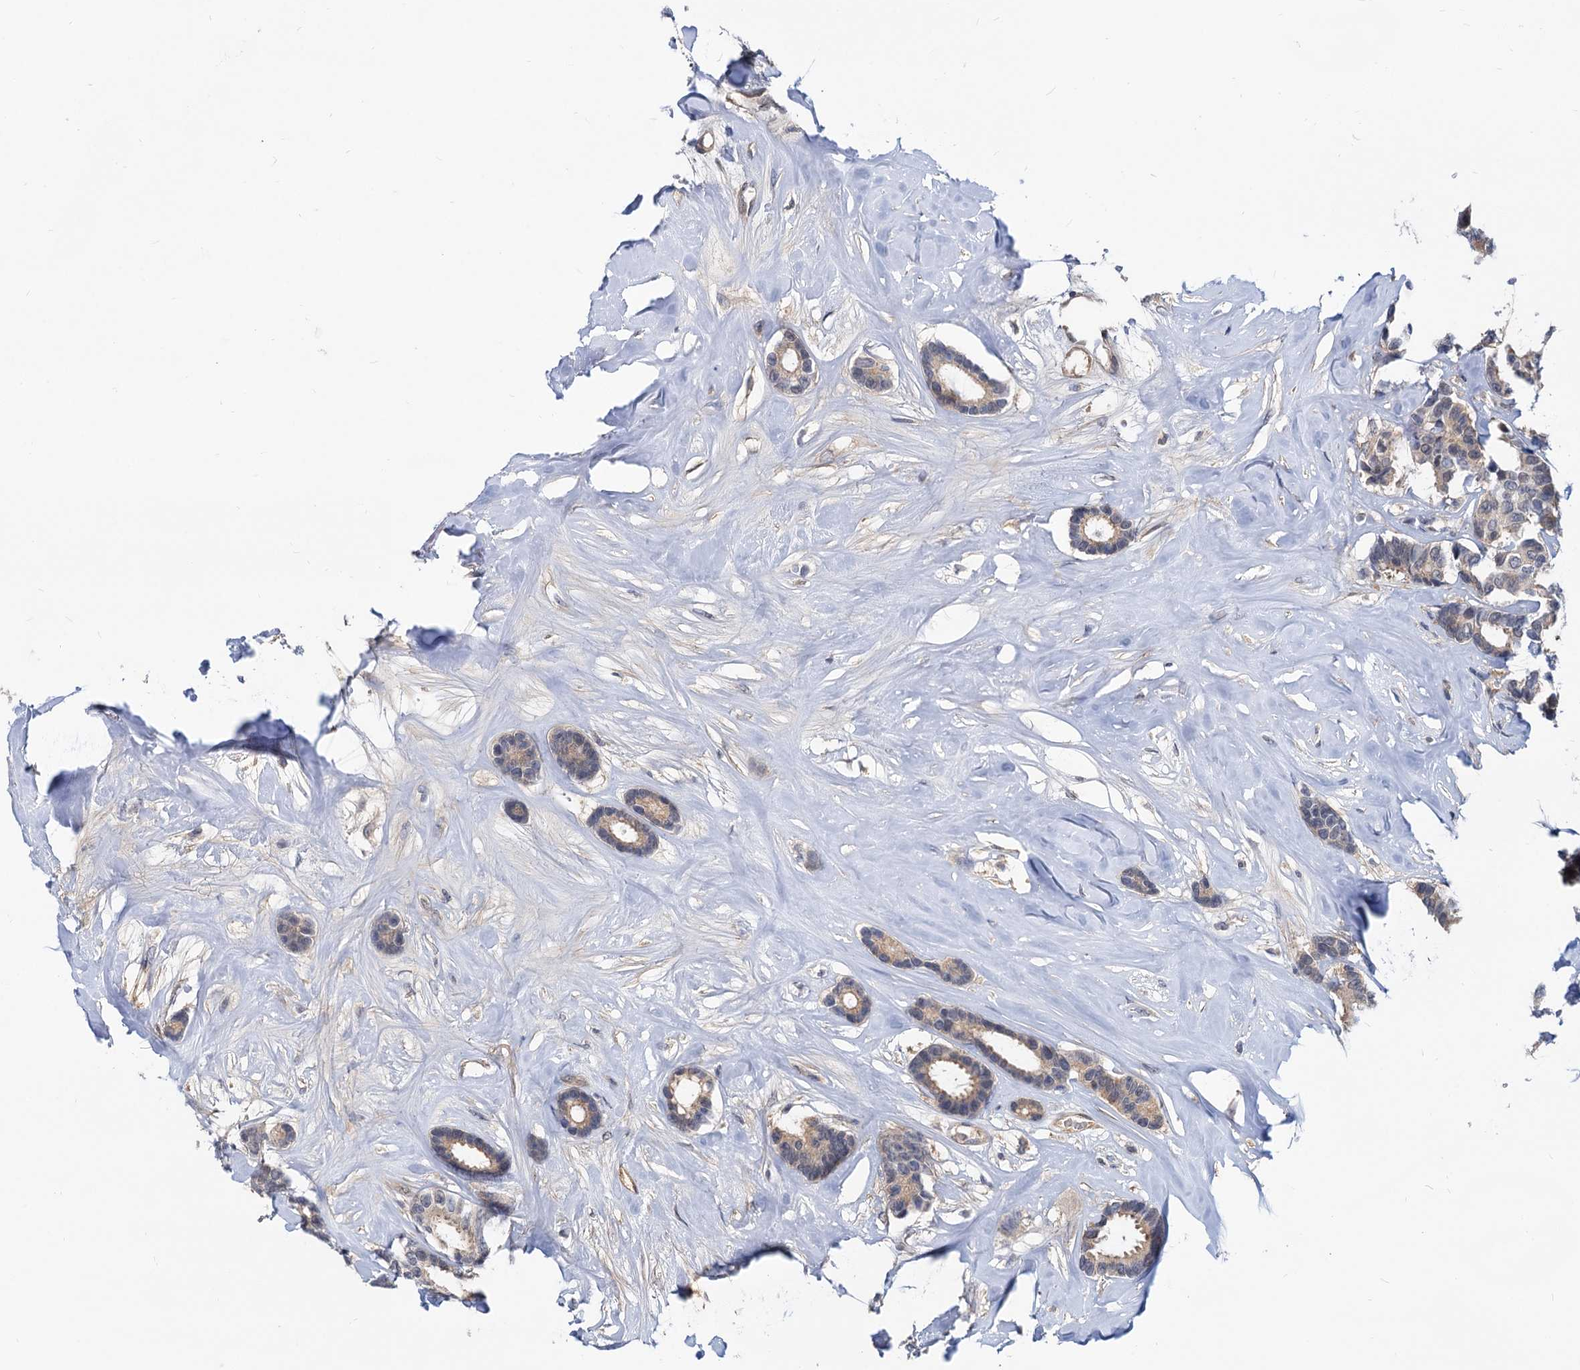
{"staining": {"intensity": "weak", "quantity": "25%-75%", "location": "cytoplasmic/membranous"}, "tissue": "breast cancer", "cell_type": "Tumor cells", "image_type": "cancer", "snomed": [{"axis": "morphology", "description": "Duct carcinoma"}, {"axis": "topography", "description": "Breast"}], "caption": "IHC of breast cancer reveals low levels of weak cytoplasmic/membranous staining in approximately 25%-75% of tumor cells.", "gene": "SNX15", "patient": {"sex": "female", "age": 87}}